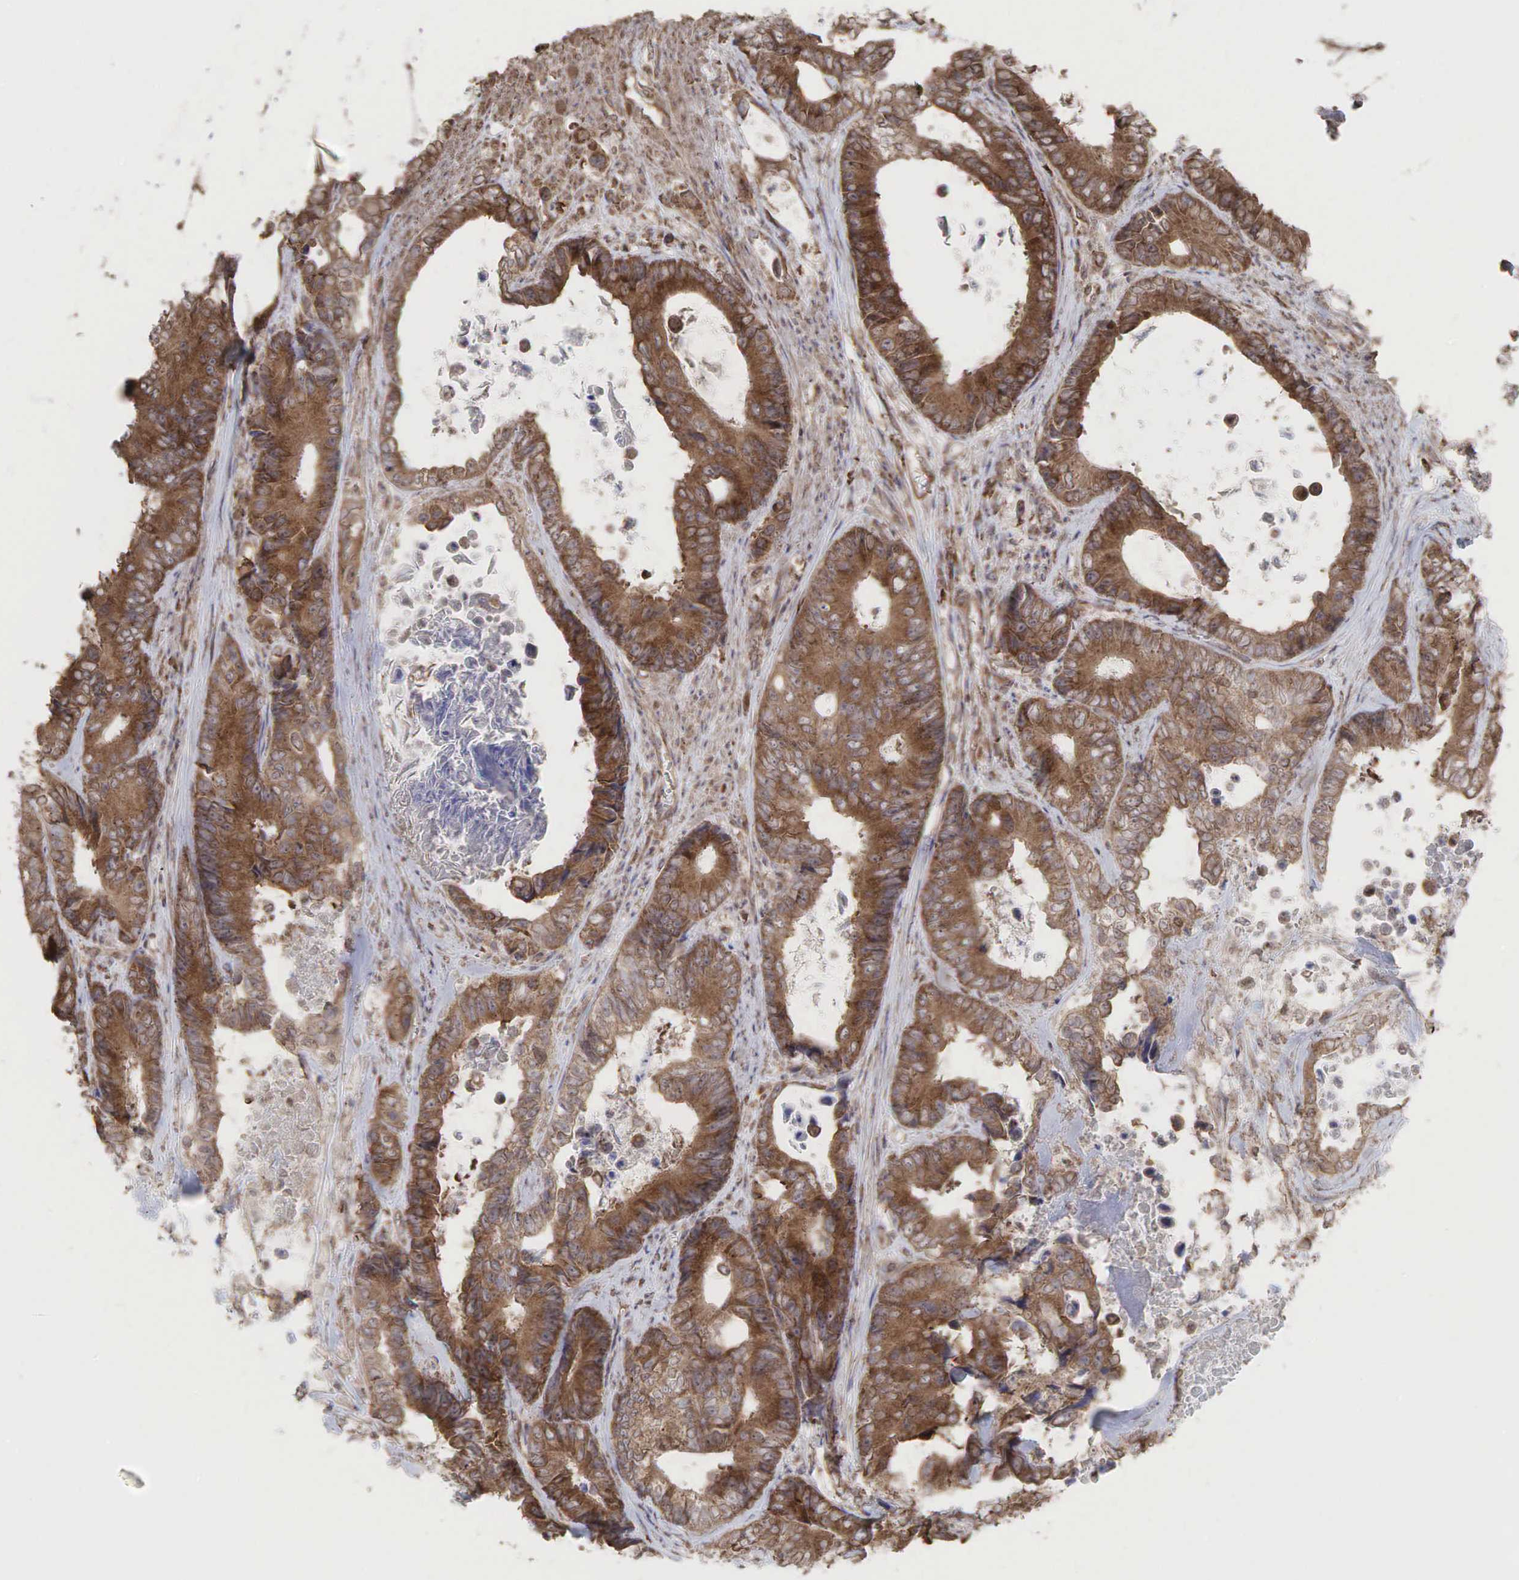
{"staining": {"intensity": "moderate", "quantity": ">75%", "location": "cytoplasmic/membranous"}, "tissue": "colorectal cancer", "cell_type": "Tumor cells", "image_type": "cancer", "snomed": [{"axis": "morphology", "description": "Adenocarcinoma, NOS"}, {"axis": "topography", "description": "Rectum"}], "caption": "IHC (DAB) staining of human colorectal adenocarcinoma shows moderate cytoplasmic/membranous protein staining in about >75% of tumor cells.", "gene": "PABPC5", "patient": {"sex": "female", "age": 98}}